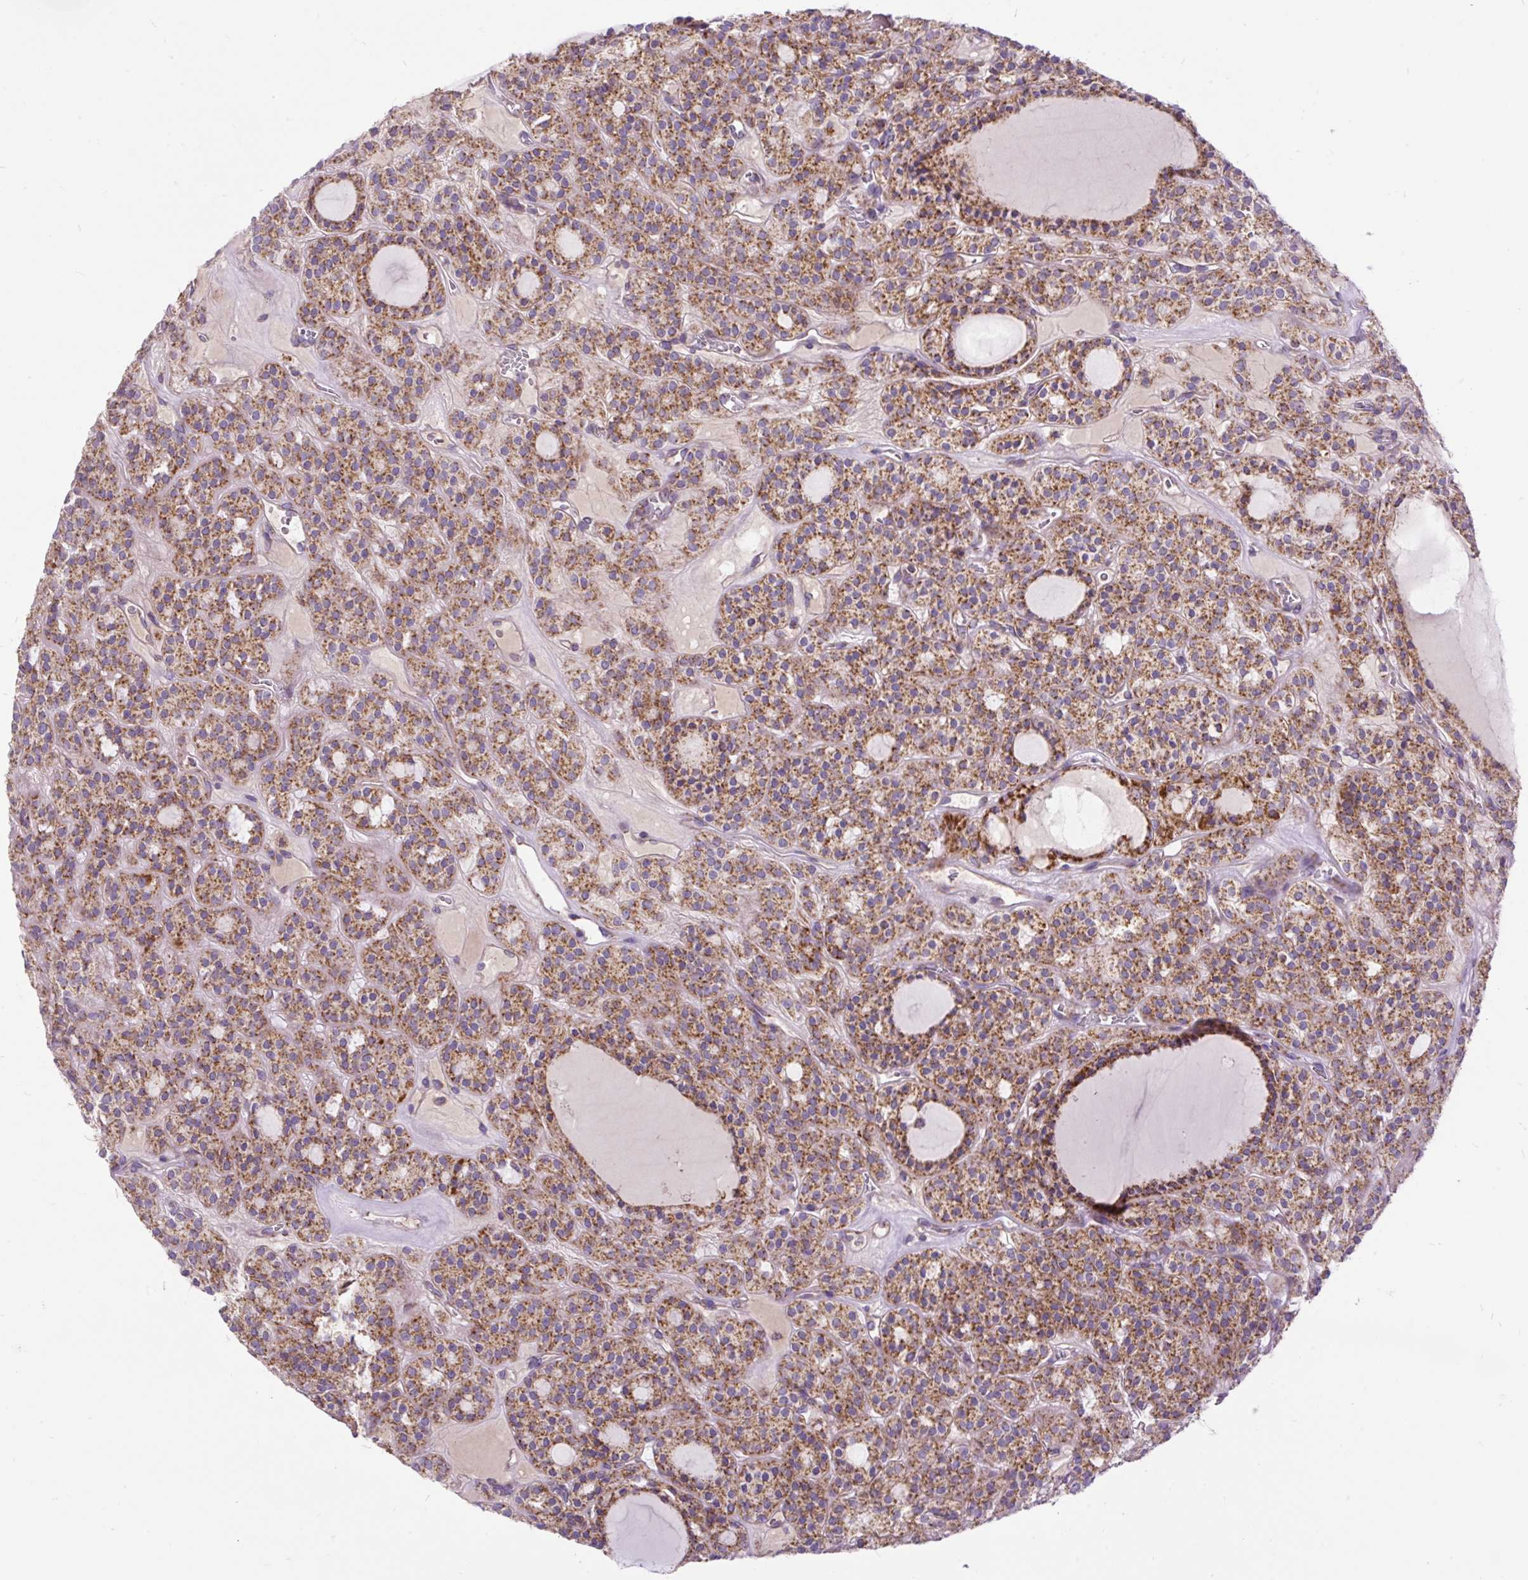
{"staining": {"intensity": "moderate", "quantity": ">75%", "location": "cytoplasmic/membranous"}, "tissue": "thyroid cancer", "cell_type": "Tumor cells", "image_type": "cancer", "snomed": [{"axis": "morphology", "description": "Follicular adenoma carcinoma, NOS"}, {"axis": "topography", "description": "Thyroid gland"}], "caption": "Immunohistochemistry (IHC) (DAB) staining of human thyroid cancer exhibits moderate cytoplasmic/membranous protein expression in approximately >75% of tumor cells.", "gene": "TOMM40", "patient": {"sex": "female", "age": 63}}